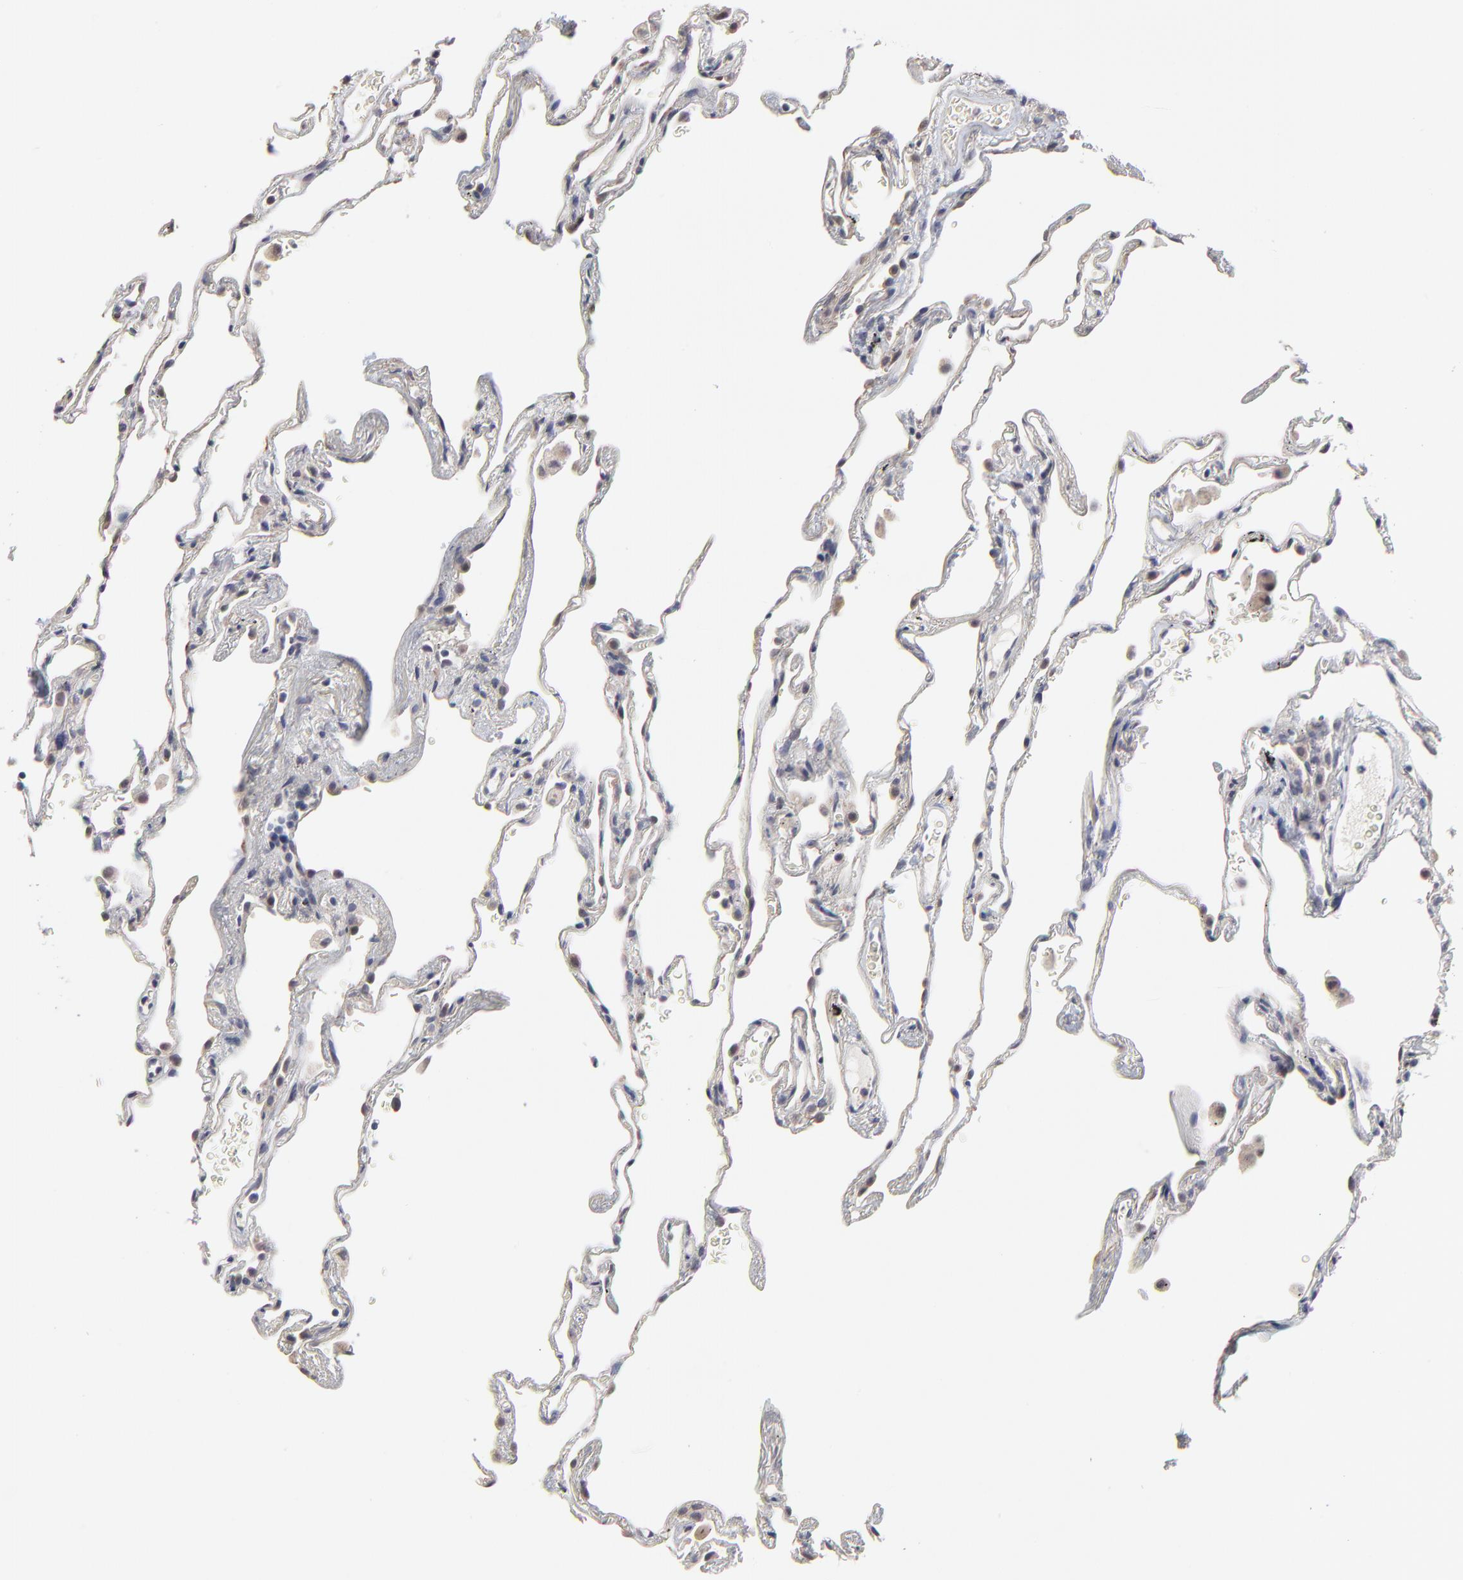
{"staining": {"intensity": "weak", "quantity": "<25%", "location": "cytoplasmic/membranous"}, "tissue": "lung", "cell_type": "Alveolar cells", "image_type": "normal", "snomed": [{"axis": "morphology", "description": "Normal tissue, NOS"}, {"axis": "morphology", "description": "Inflammation, NOS"}, {"axis": "topography", "description": "Lung"}], "caption": "Lung stained for a protein using immunohistochemistry exhibits no positivity alveolar cells.", "gene": "MAGEA10", "patient": {"sex": "male", "age": 69}}